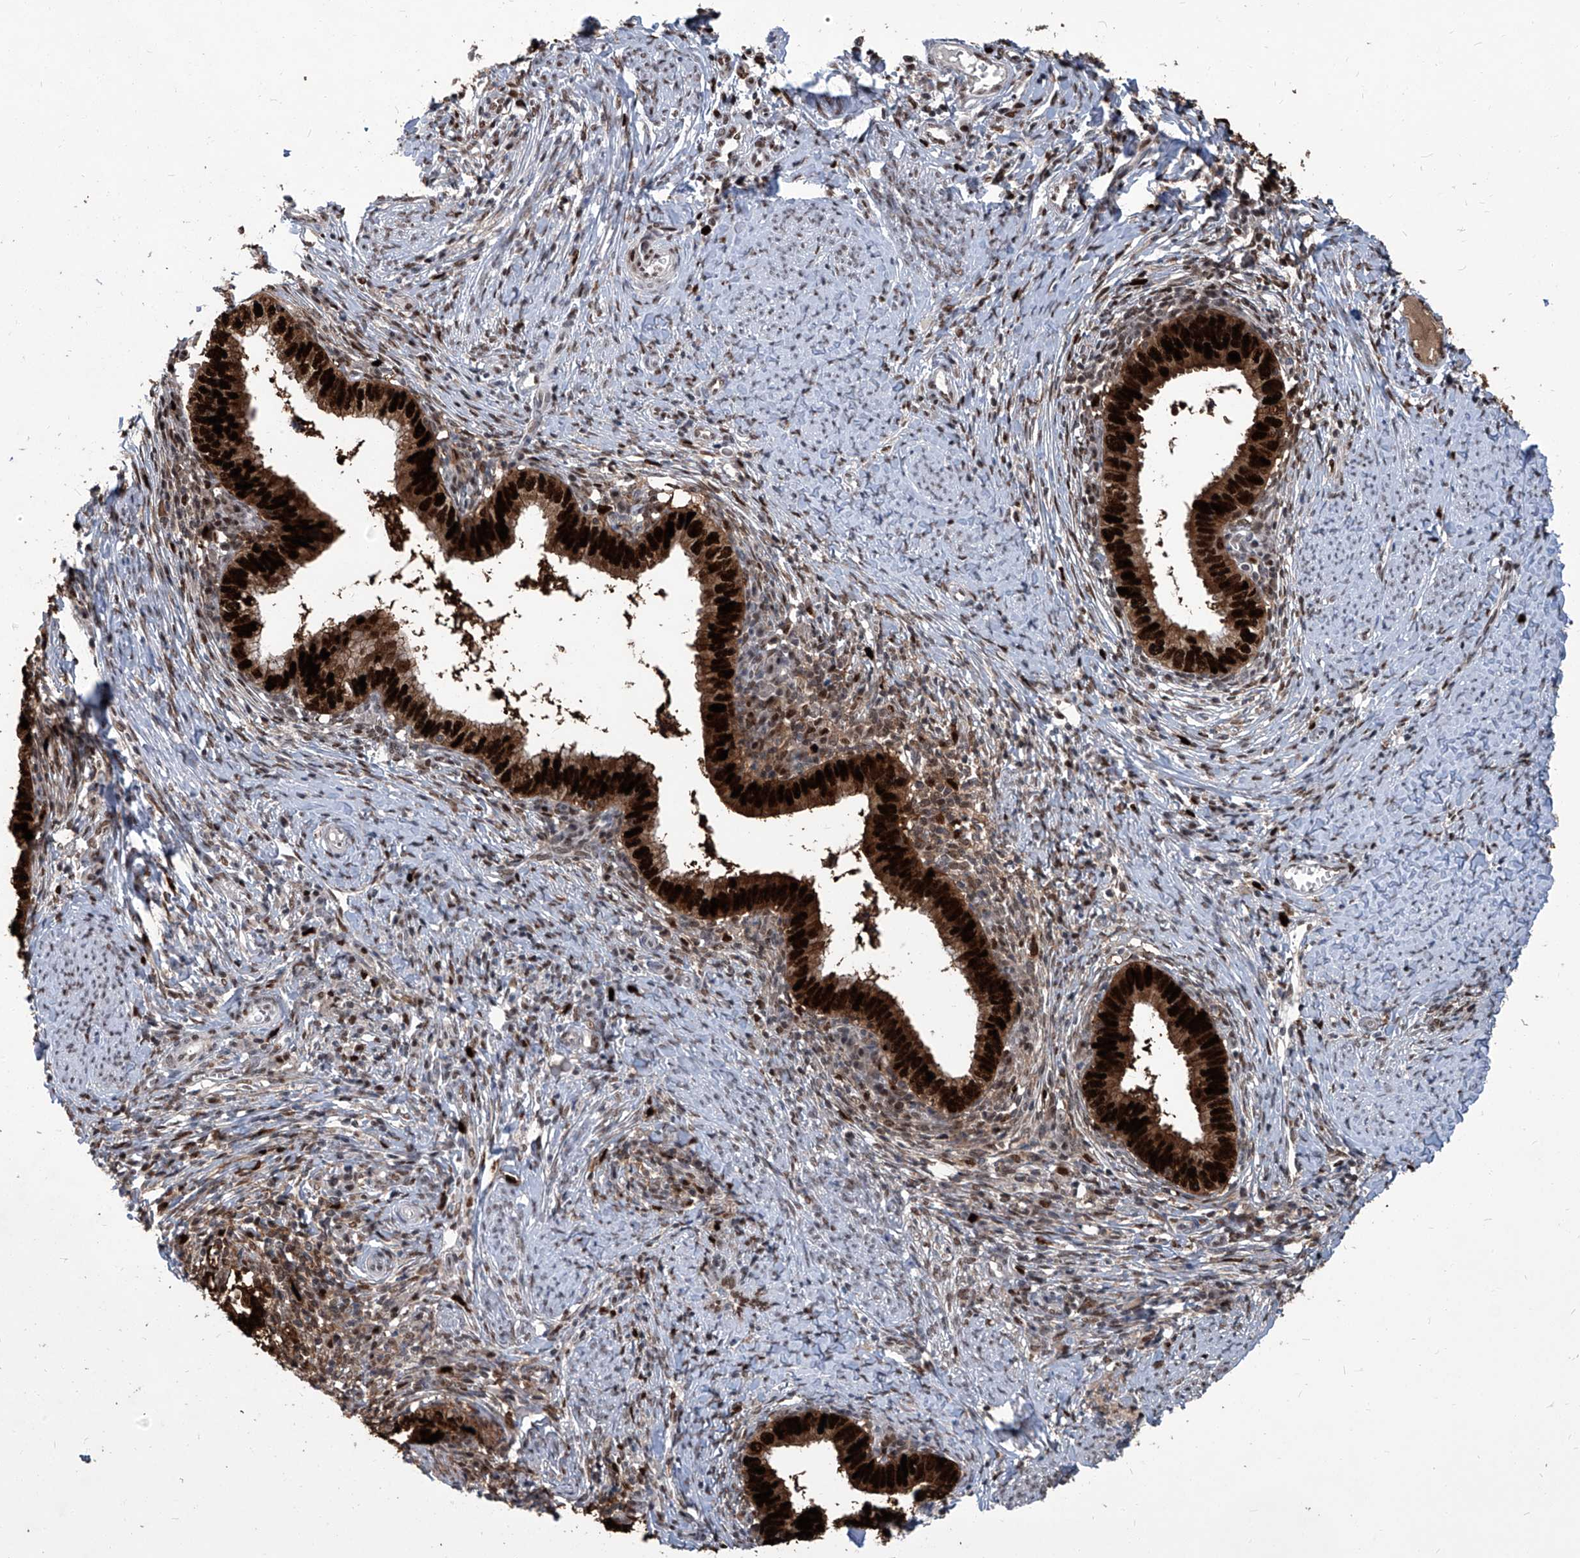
{"staining": {"intensity": "strong", "quantity": ">75%", "location": "cytoplasmic/membranous,nuclear"}, "tissue": "cervical cancer", "cell_type": "Tumor cells", "image_type": "cancer", "snomed": [{"axis": "morphology", "description": "Adenocarcinoma, NOS"}, {"axis": "topography", "description": "Cervix"}], "caption": "Strong cytoplasmic/membranous and nuclear positivity is present in approximately >75% of tumor cells in cervical cancer (adenocarcinoma).", "gene": "PCNA", "patient": {"sex": "female", "age": 36}}